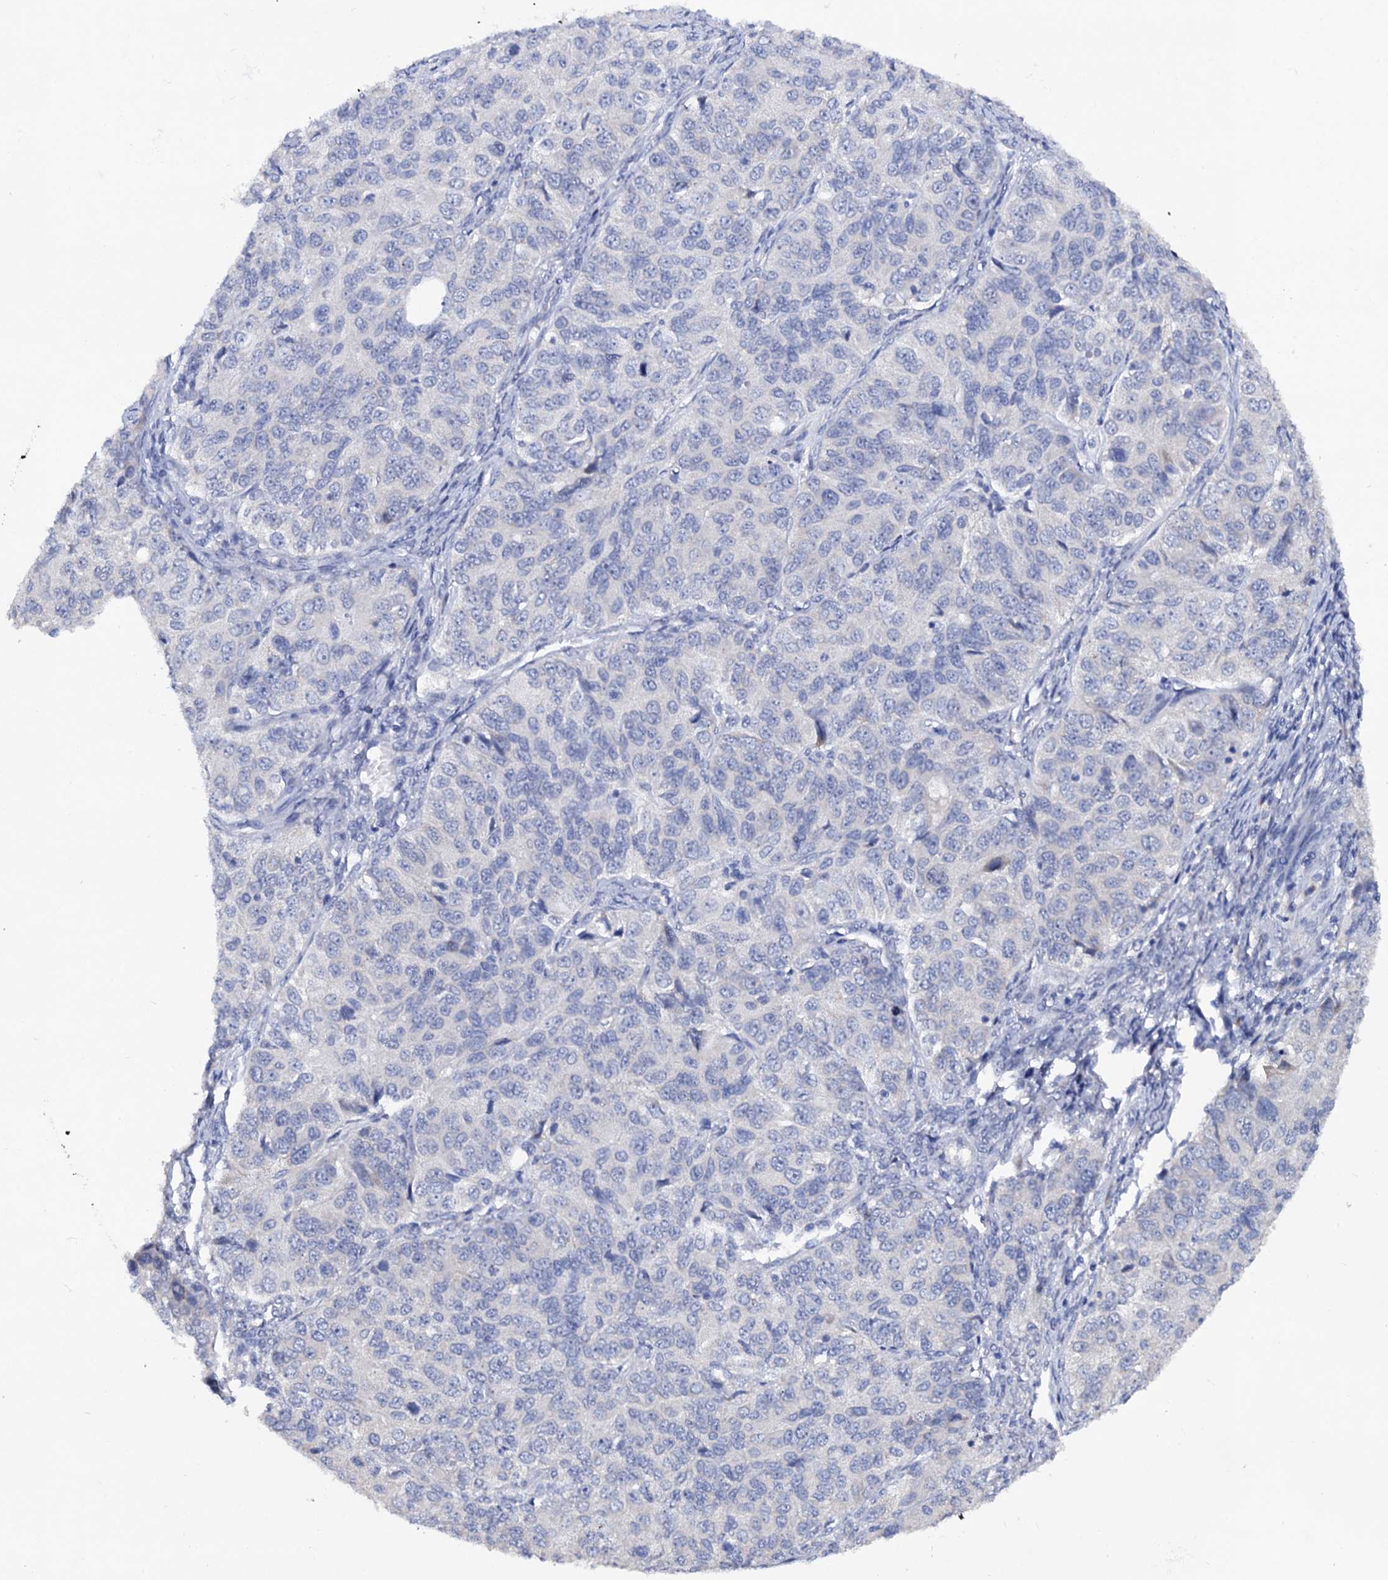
{"staining": {"intensity": "negative", "quantity": "none", "location": "none"}, "tissue": "ovarian cancer", "cell_type": "Tumor cells", "image_type": "cancer", "snomed": [{"axis": "morphology", "description": "Carcinoma, endometroid"}, {"axis": "topography", "description": "Ovary"}], "caption": "IHC photomicrograph of ovarian cancer stained for a protein (brown), which reveals no expression in tumor cells.", "gene": "CAPRIN2", "patient": {"sex": "female", "age": 51}}